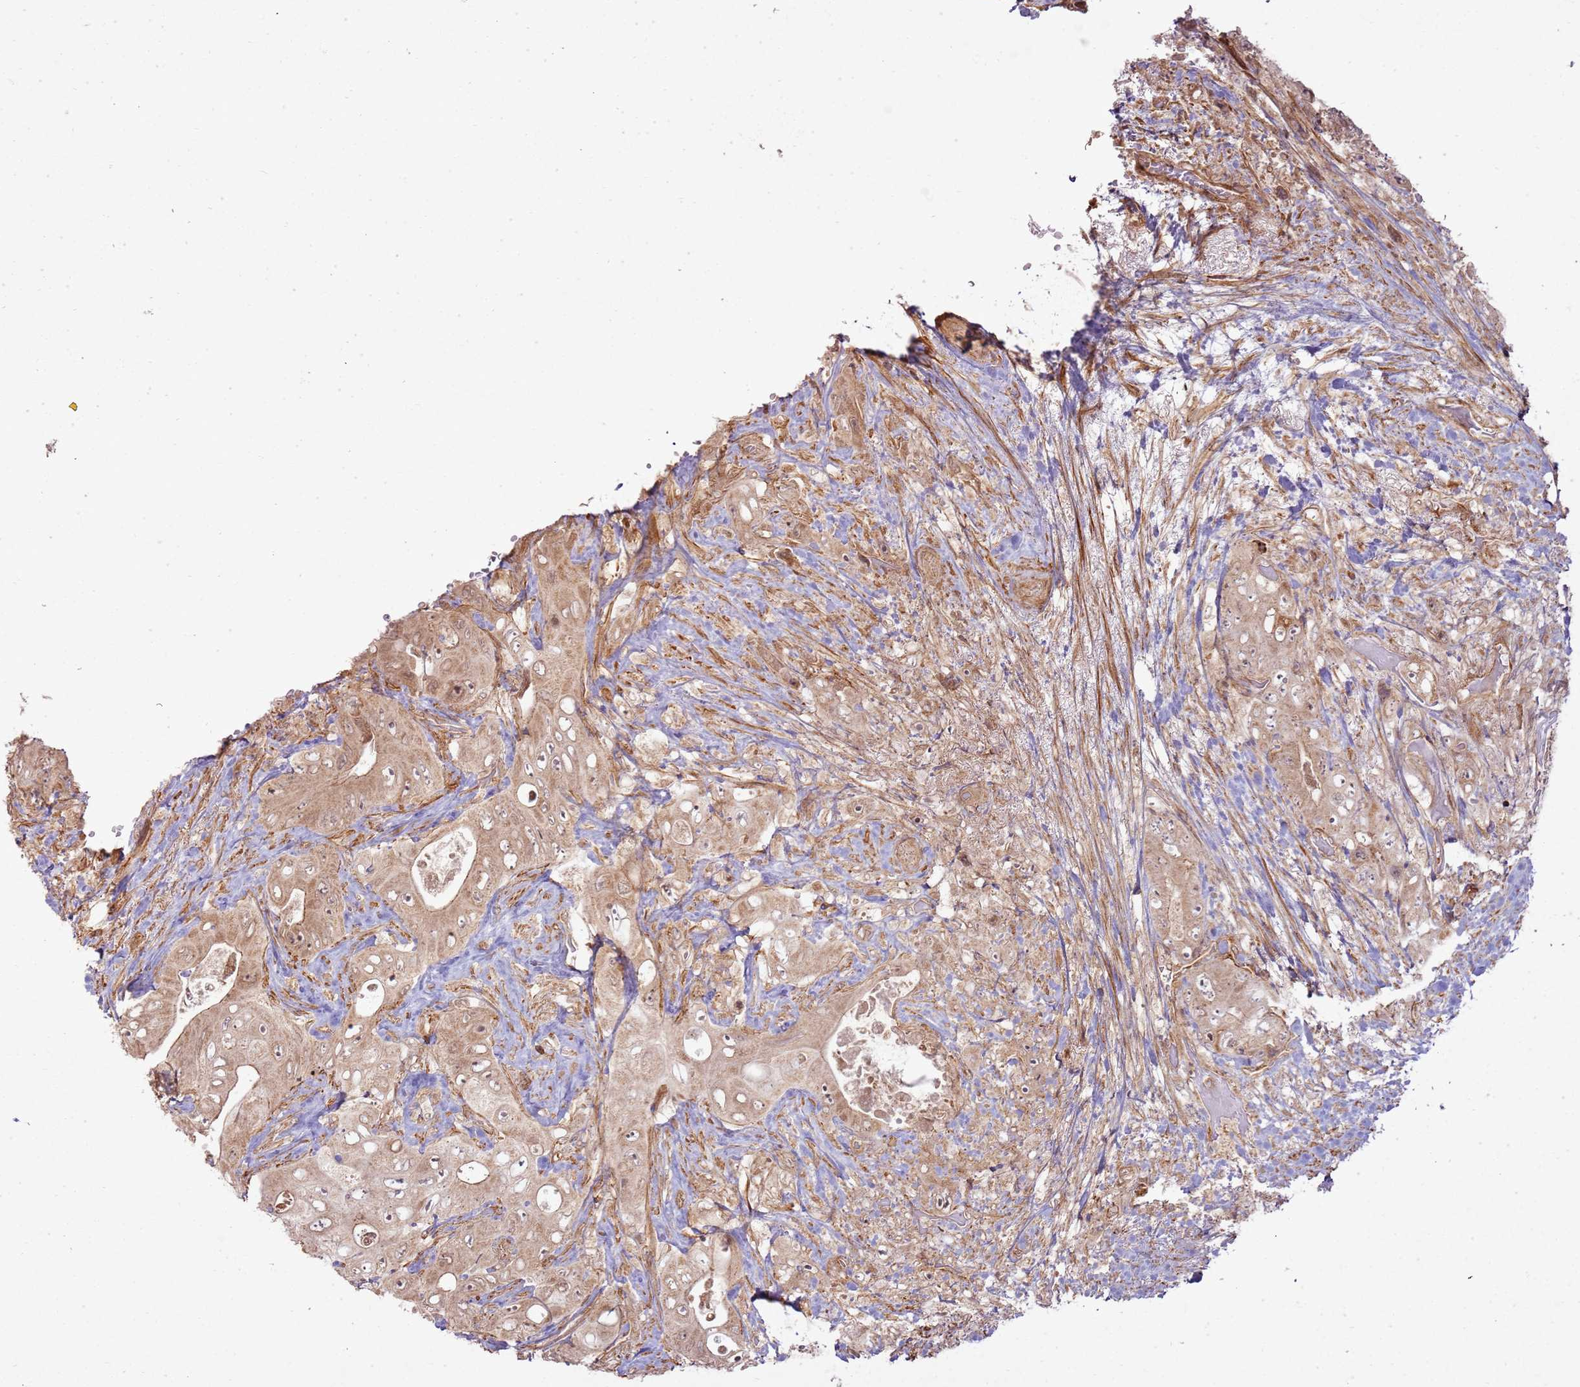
{"staining": {"intensity": "moderate", "quantity": ">75%", "location": "cytoplasmic/membranous,nuclear"}, "tissue": "colorectal cancer", "cell_type": "Tumor cells", "image_type": "cancer", "snomed": [{"axis": "morphology", "description": "Adenocarcinoma, NOS"}, {"axis": "topography", "description": "Colon"}], "caption": "The micrograph shows staining of colorectal cancer, revealing moderate cytoplasmic/membranous and nuclear protein expression (brown color) within tumor cells.", "gene": "ZNF623", "patient": {"sex": "female", "age": 46}}